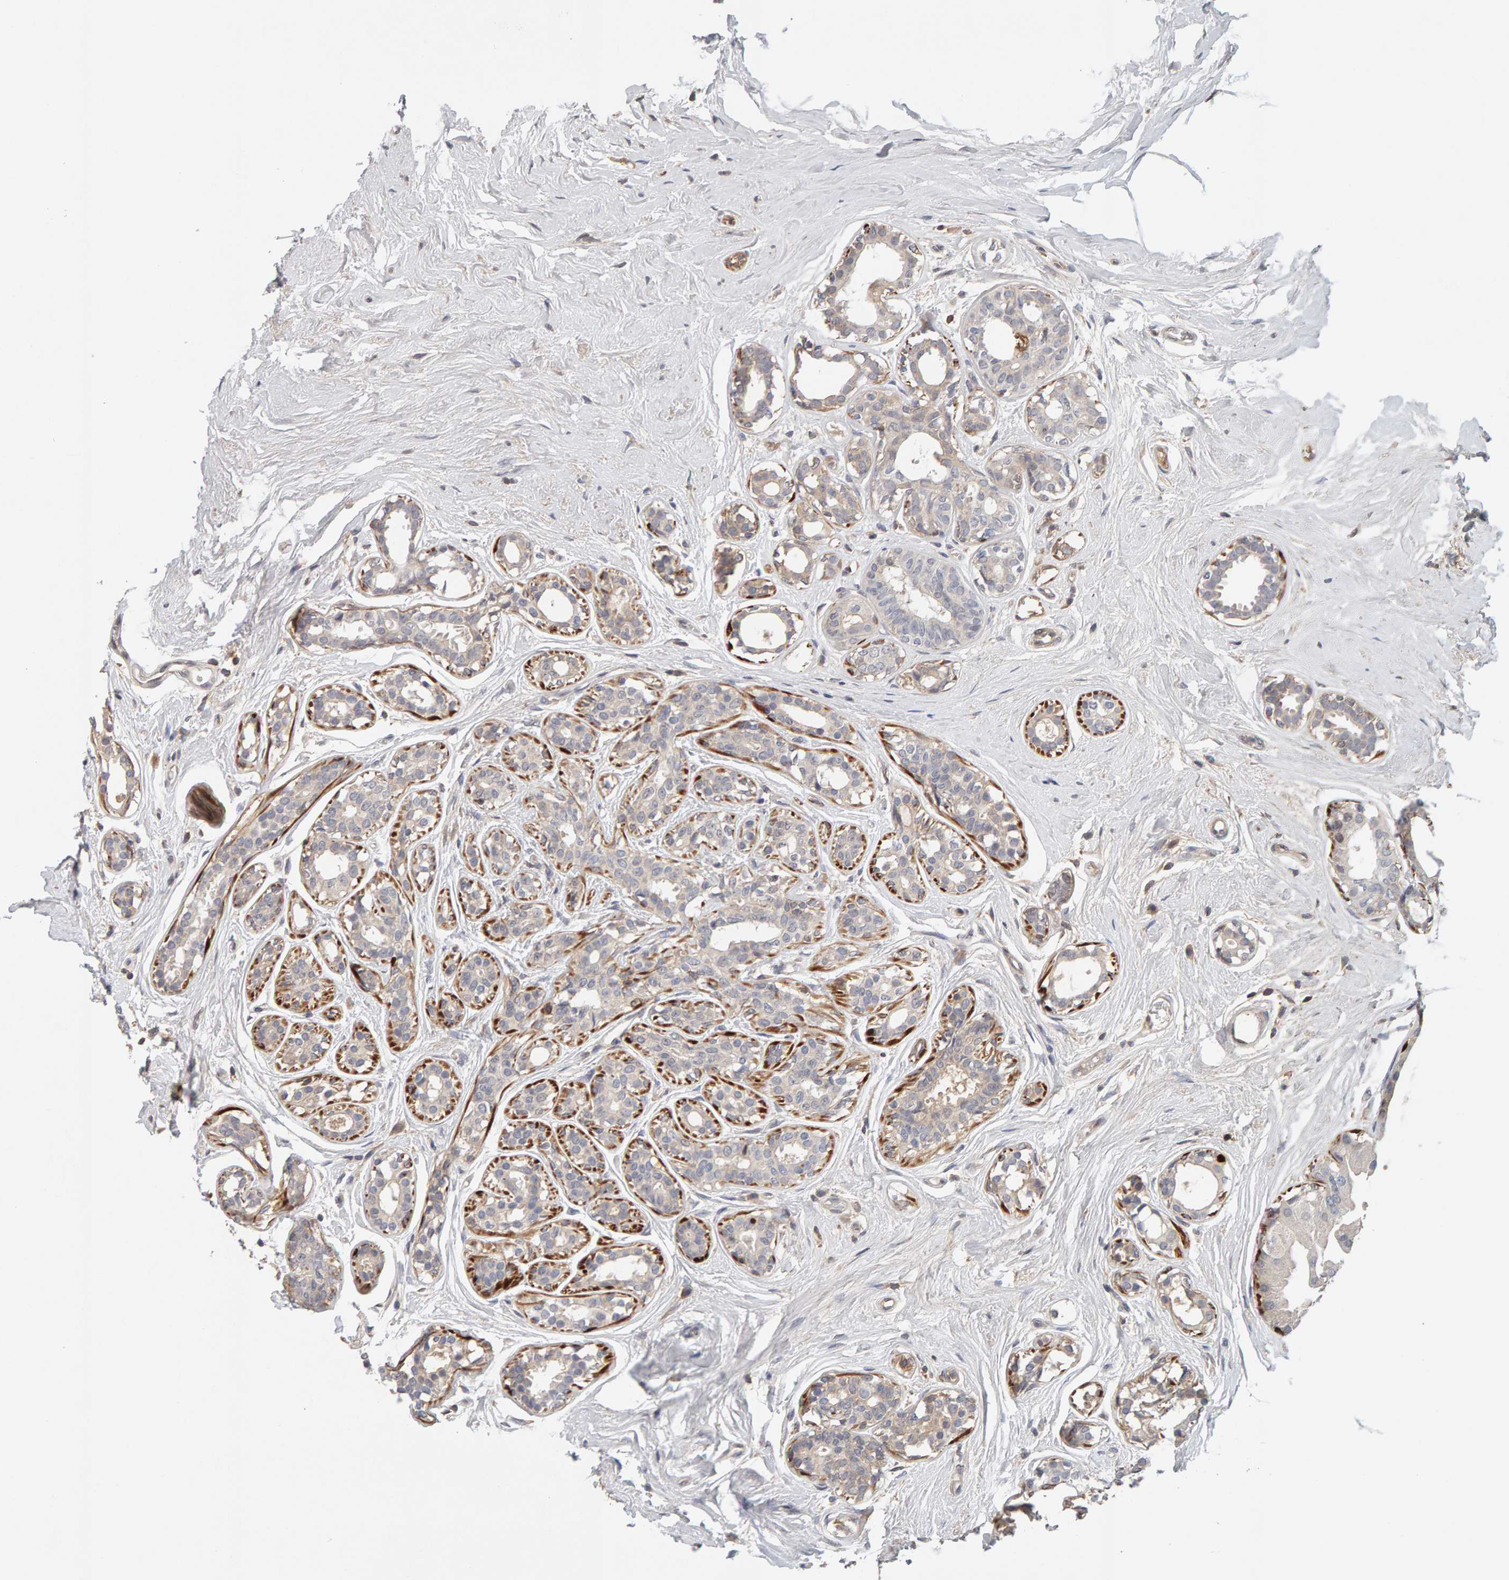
{"staining": {"intensity": "moderate", "quantity": "<25%", "location": "cytoplasmic/membranous"}, "tissue": "breast cancer", "cell_type": "Tumor cells", "image_type": "cancer", "snomed": [{"axis": "morphology", "description": "Duct carcinoma"}, {"axis": "topography", "description": "Breast"}], "caption": "Tumor cells demonstrate low levels of moderate cytoplasmic/membranous expression in about <25% of cells in breast cancer (invasive ductal carcinoma).", "gene": "NUDCD1", "patient": {"sex": "female", "age": 55}}